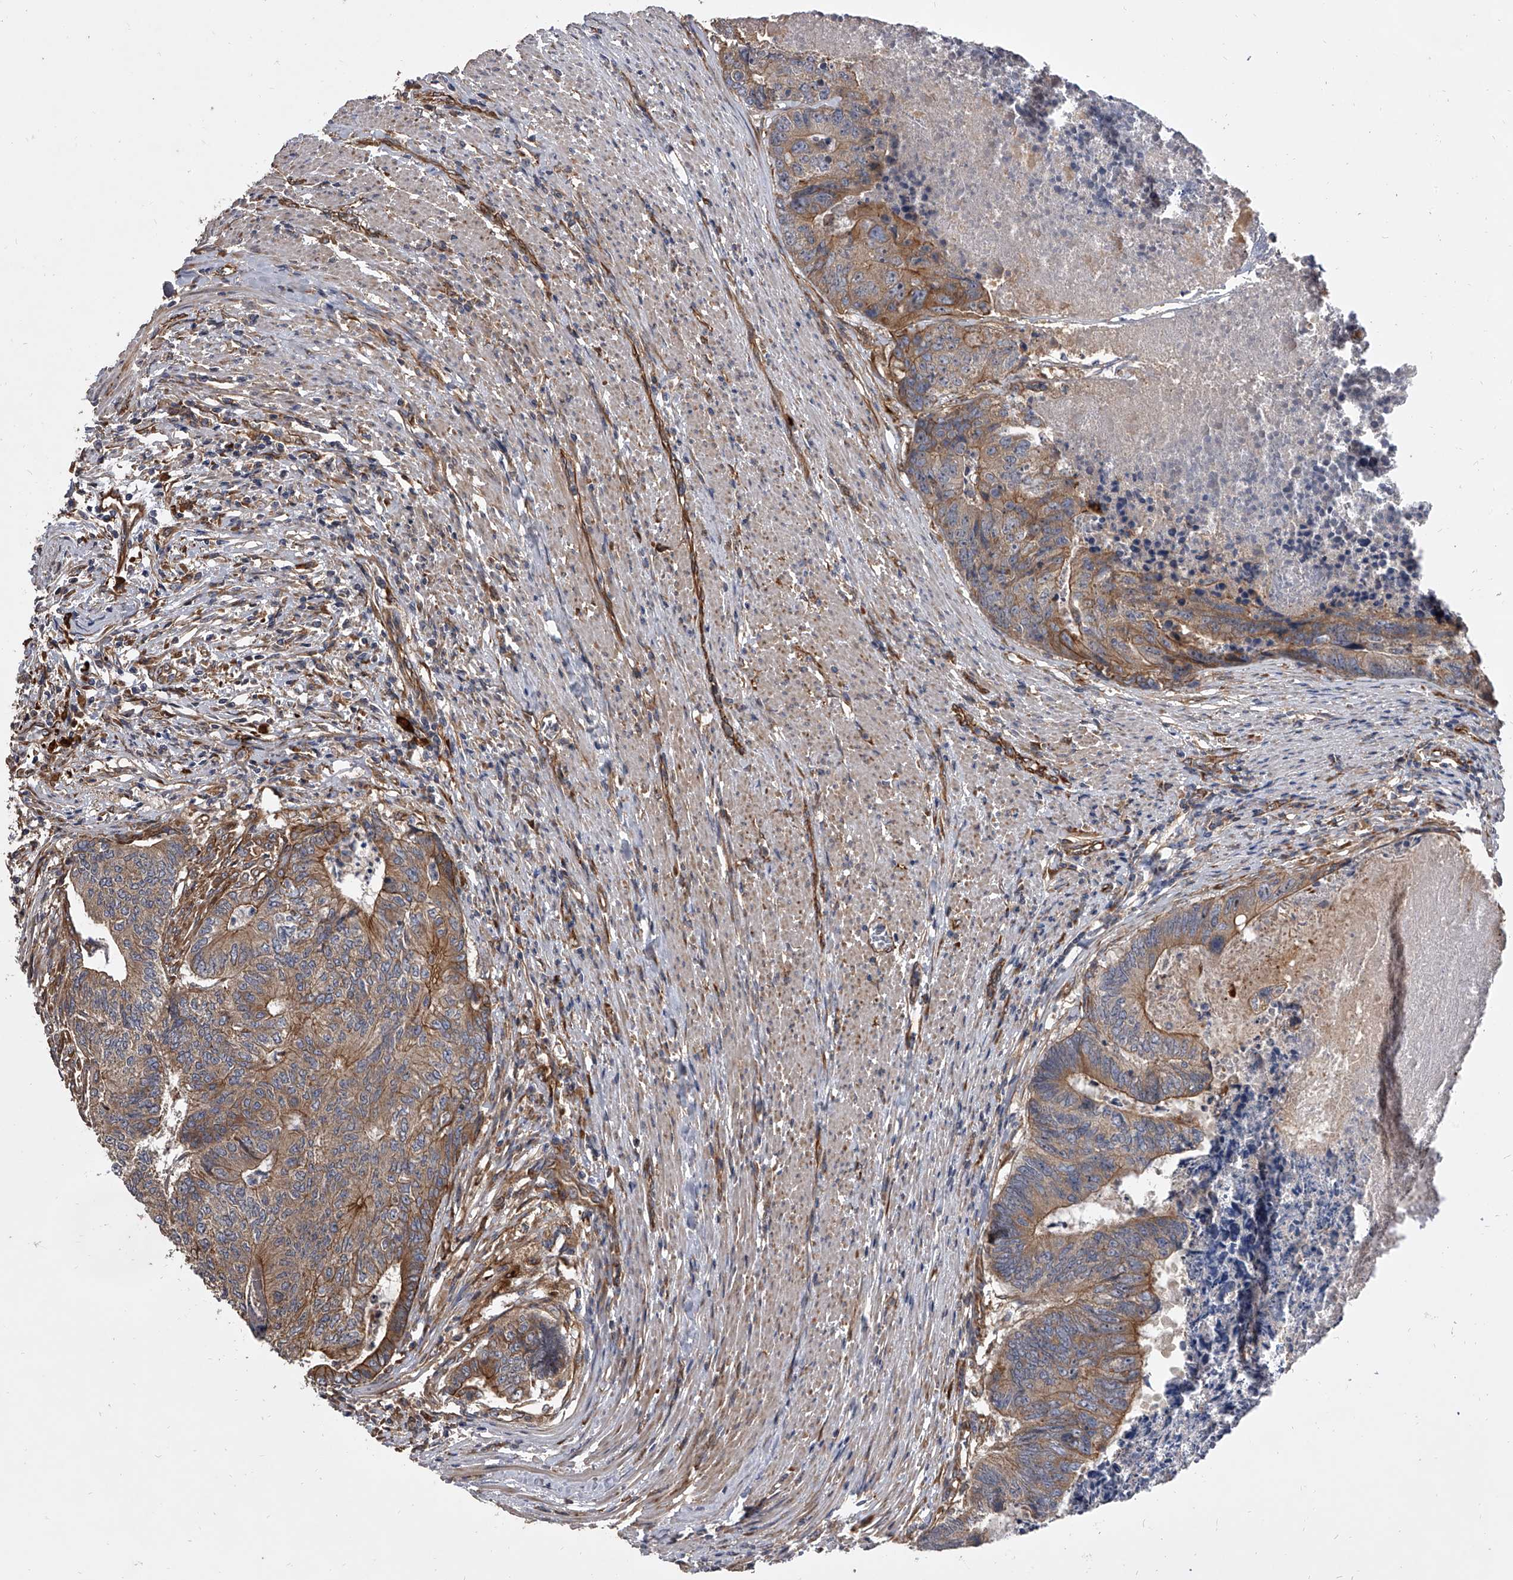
{"staining": {"intensity": "moderate", "quantity": ">75%", "location": "cytoplasmic/membranous"}, "tissue": "colorectal cancer", "cell_type": "Tumor cells", "image_type": "cancer", "snomed": [{"axis": "morphology", "description": "Adenocarcinoma, NOS"}, {"axis": "topography", "description": "Colon"}], "caption": "Protein expression analysis of human adenocarcinoma (colorectal) reveals moderate cytoplasmic/membranous positivity in about >75% of tumor cells.", "gene": "EXOC4", "patient": {"sex": "female", "age": 67}}